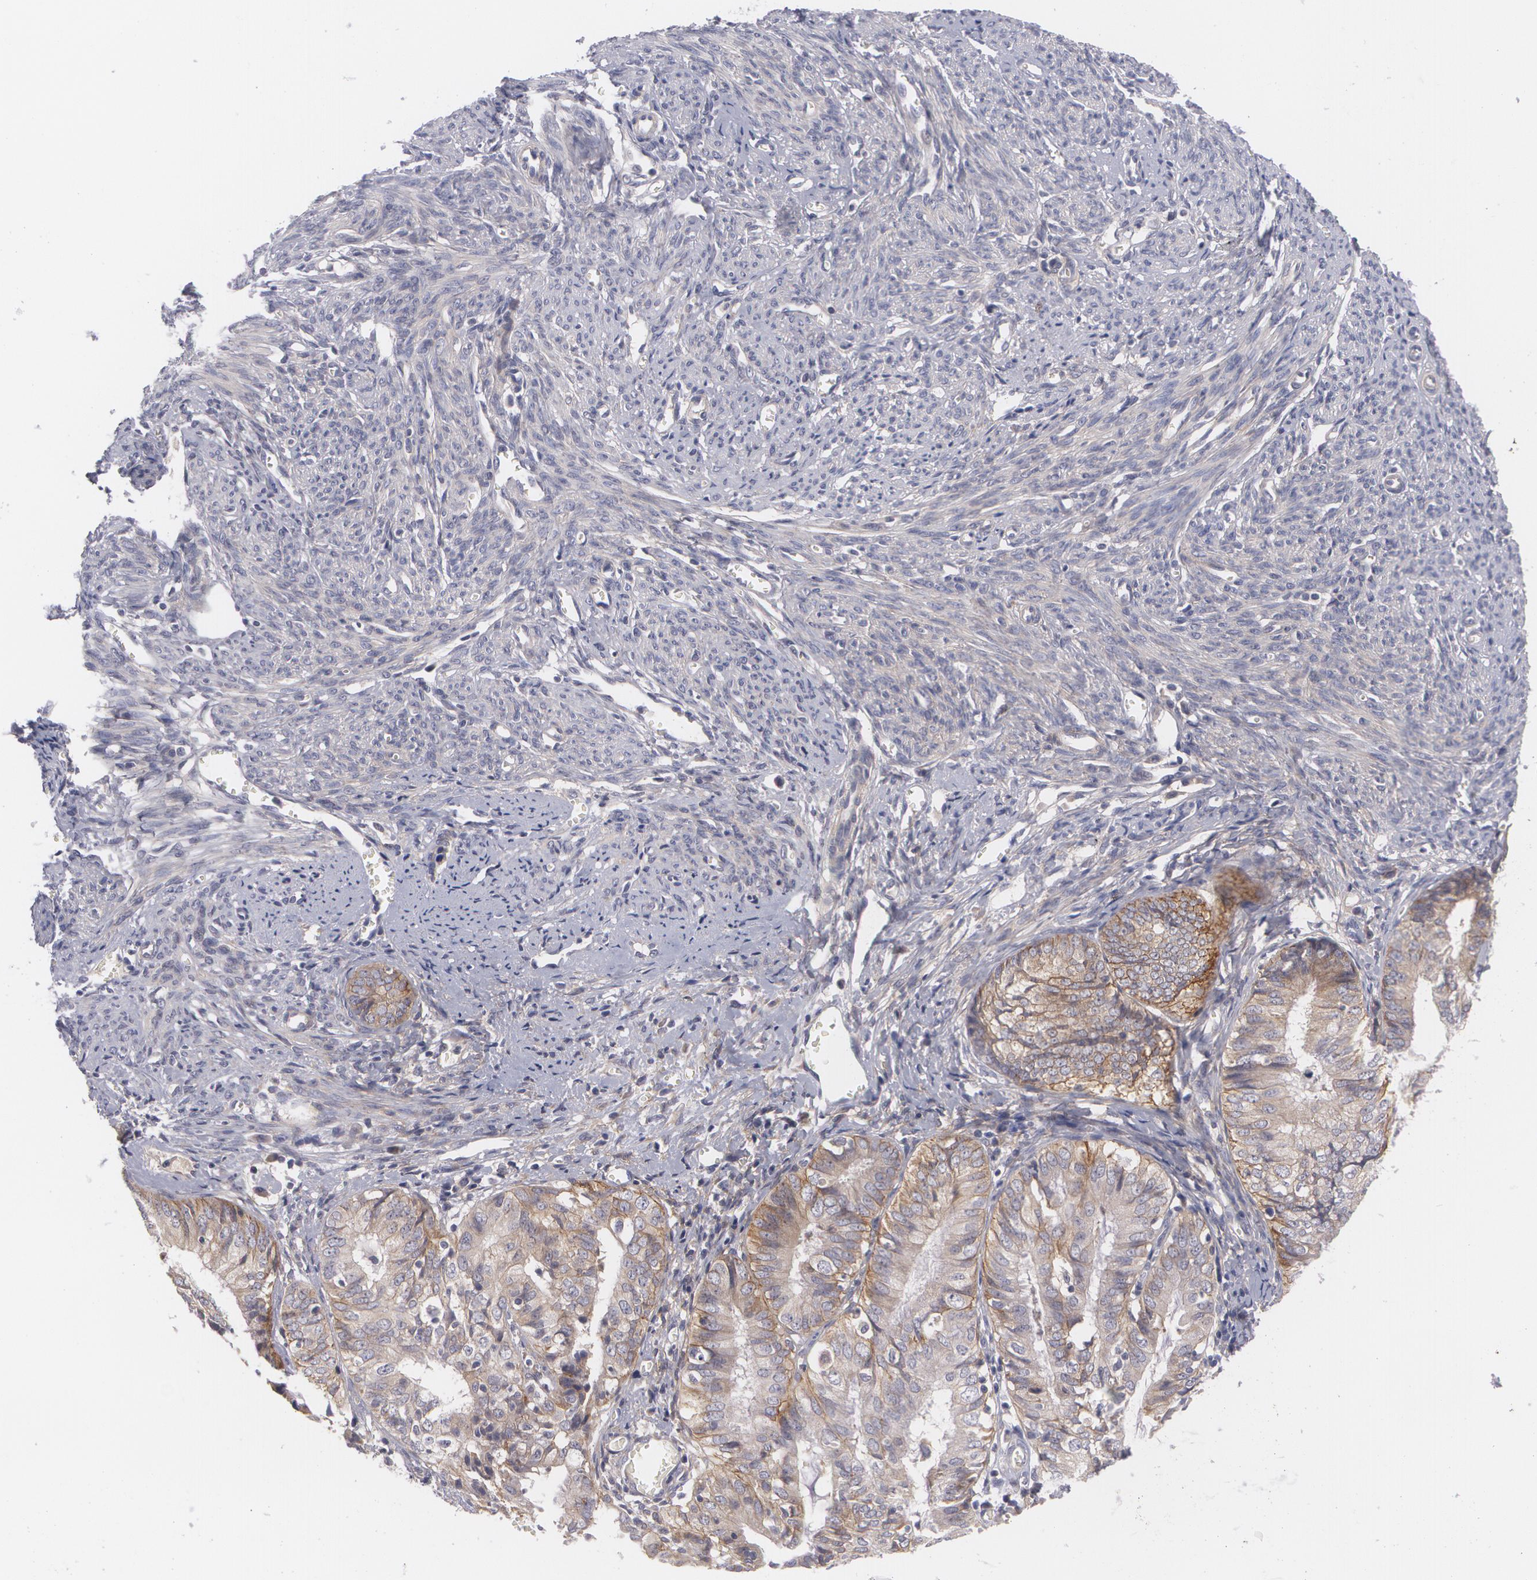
{"staining": {"intensity": "moderate", "quantity": ">75%", "location": "cytoplasmic/membranous"}, "tissue": "endometrial cancer", "cell_type": "Tumor cells", "image_type": "cancer", "snomed": [{"axis": "morphology", "description": "Adenocarcinoma, NOS"}, {"axis": "topography", "description": "Endometrium"}], "caption": "The micrograph exhibits immunohistochemical staining of adenocarcinoma (endometrial). There is moderate cytoplasmic/membranous positivity is seen in about >75% of tumor cells.", "gene": "CASK", "patient": {"sex": "female", "age": 66}}